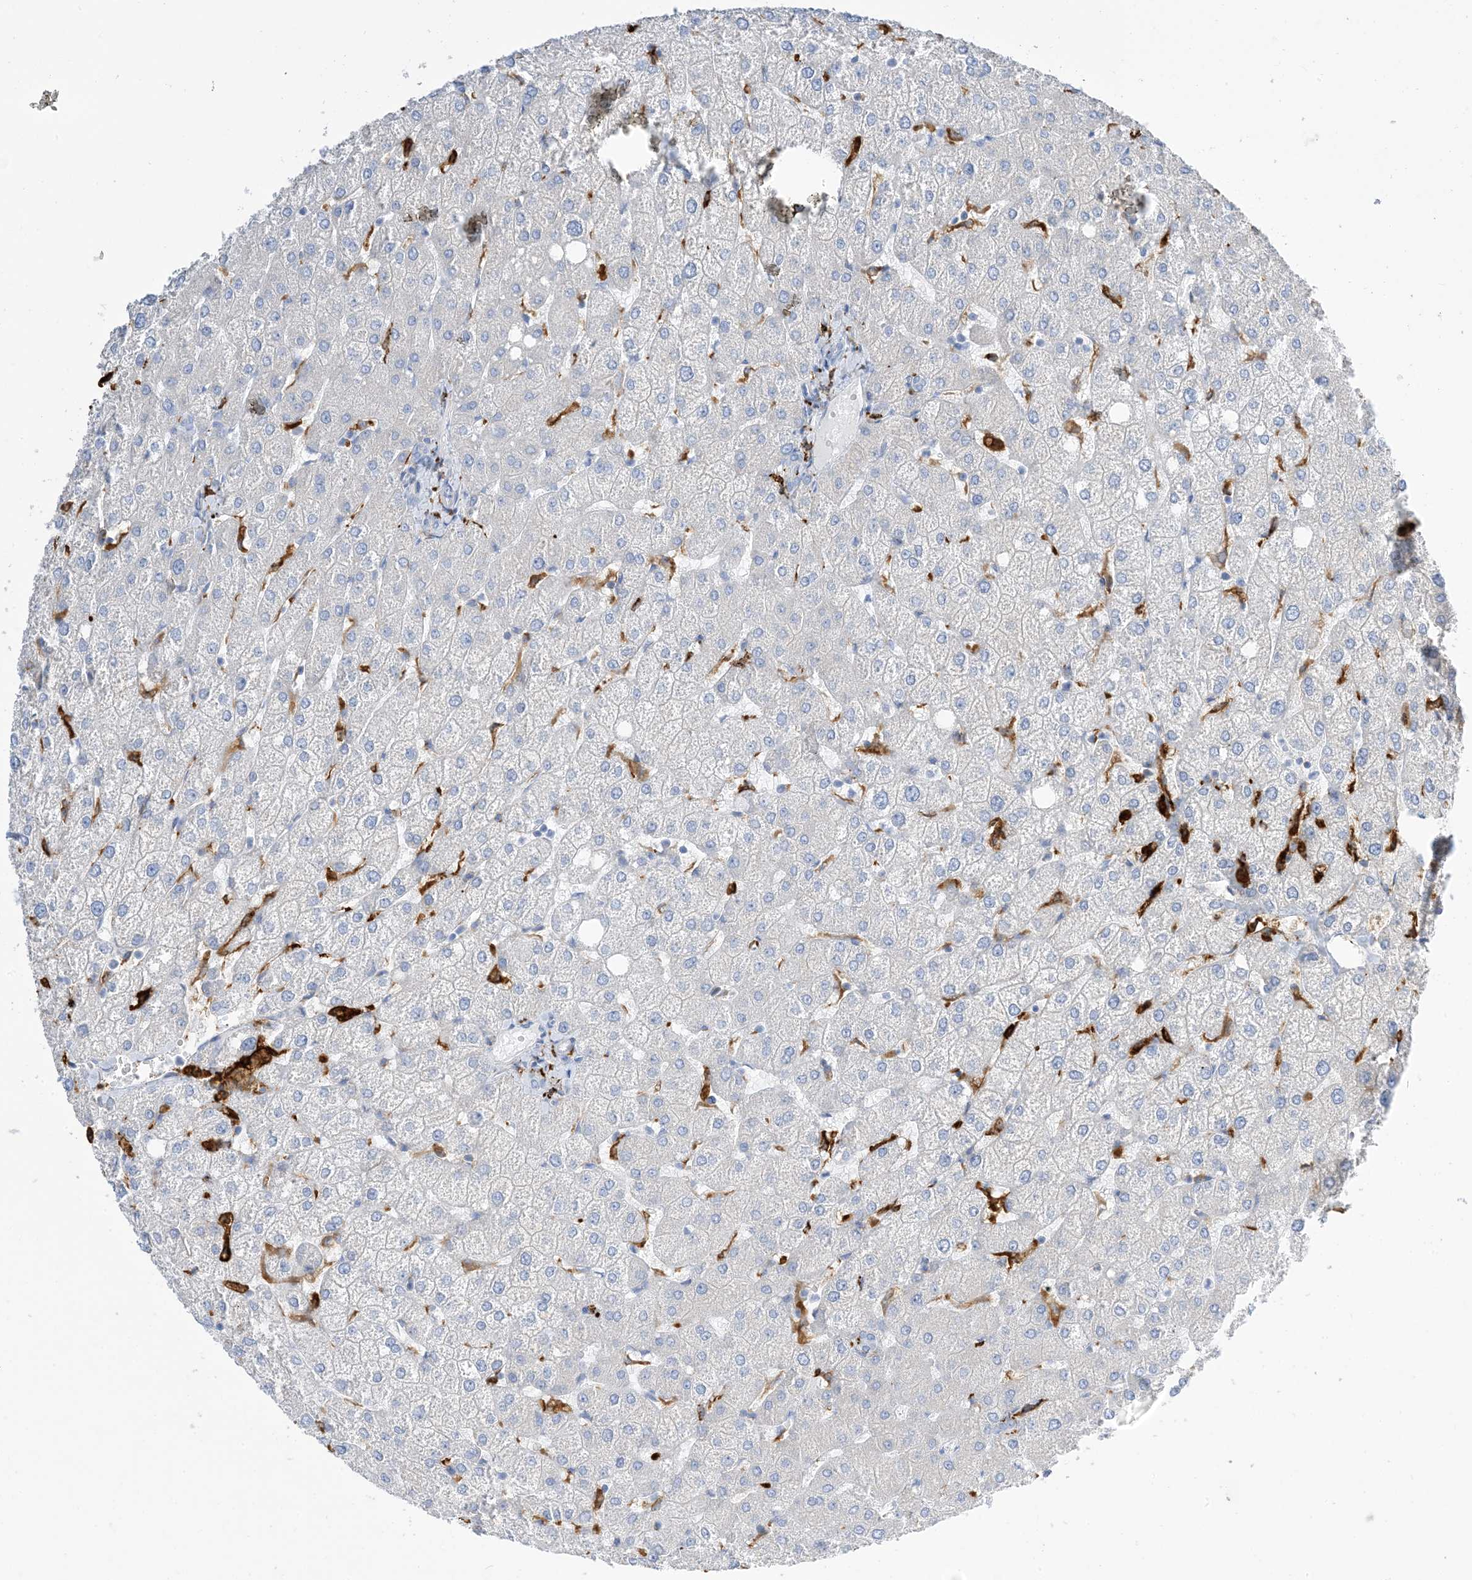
{"staining": {"intensity": "negative", "quantity": "none", "location": "none"}, "tissue": "liver", "cell_type": "Cholangiocytes", "image_type": "normal", "snomed": [{"axis": "morphology", "description": "Normal tissue, NOS"}, {"axis": "topography", "description": "Liver"}], "caption": "DAB immunohistochemical staining of unremarkable liver reveals no significant positivity in cholangiocytes.", "gene": "DPH3", "patient": {"sex": "female", "age": 54}}